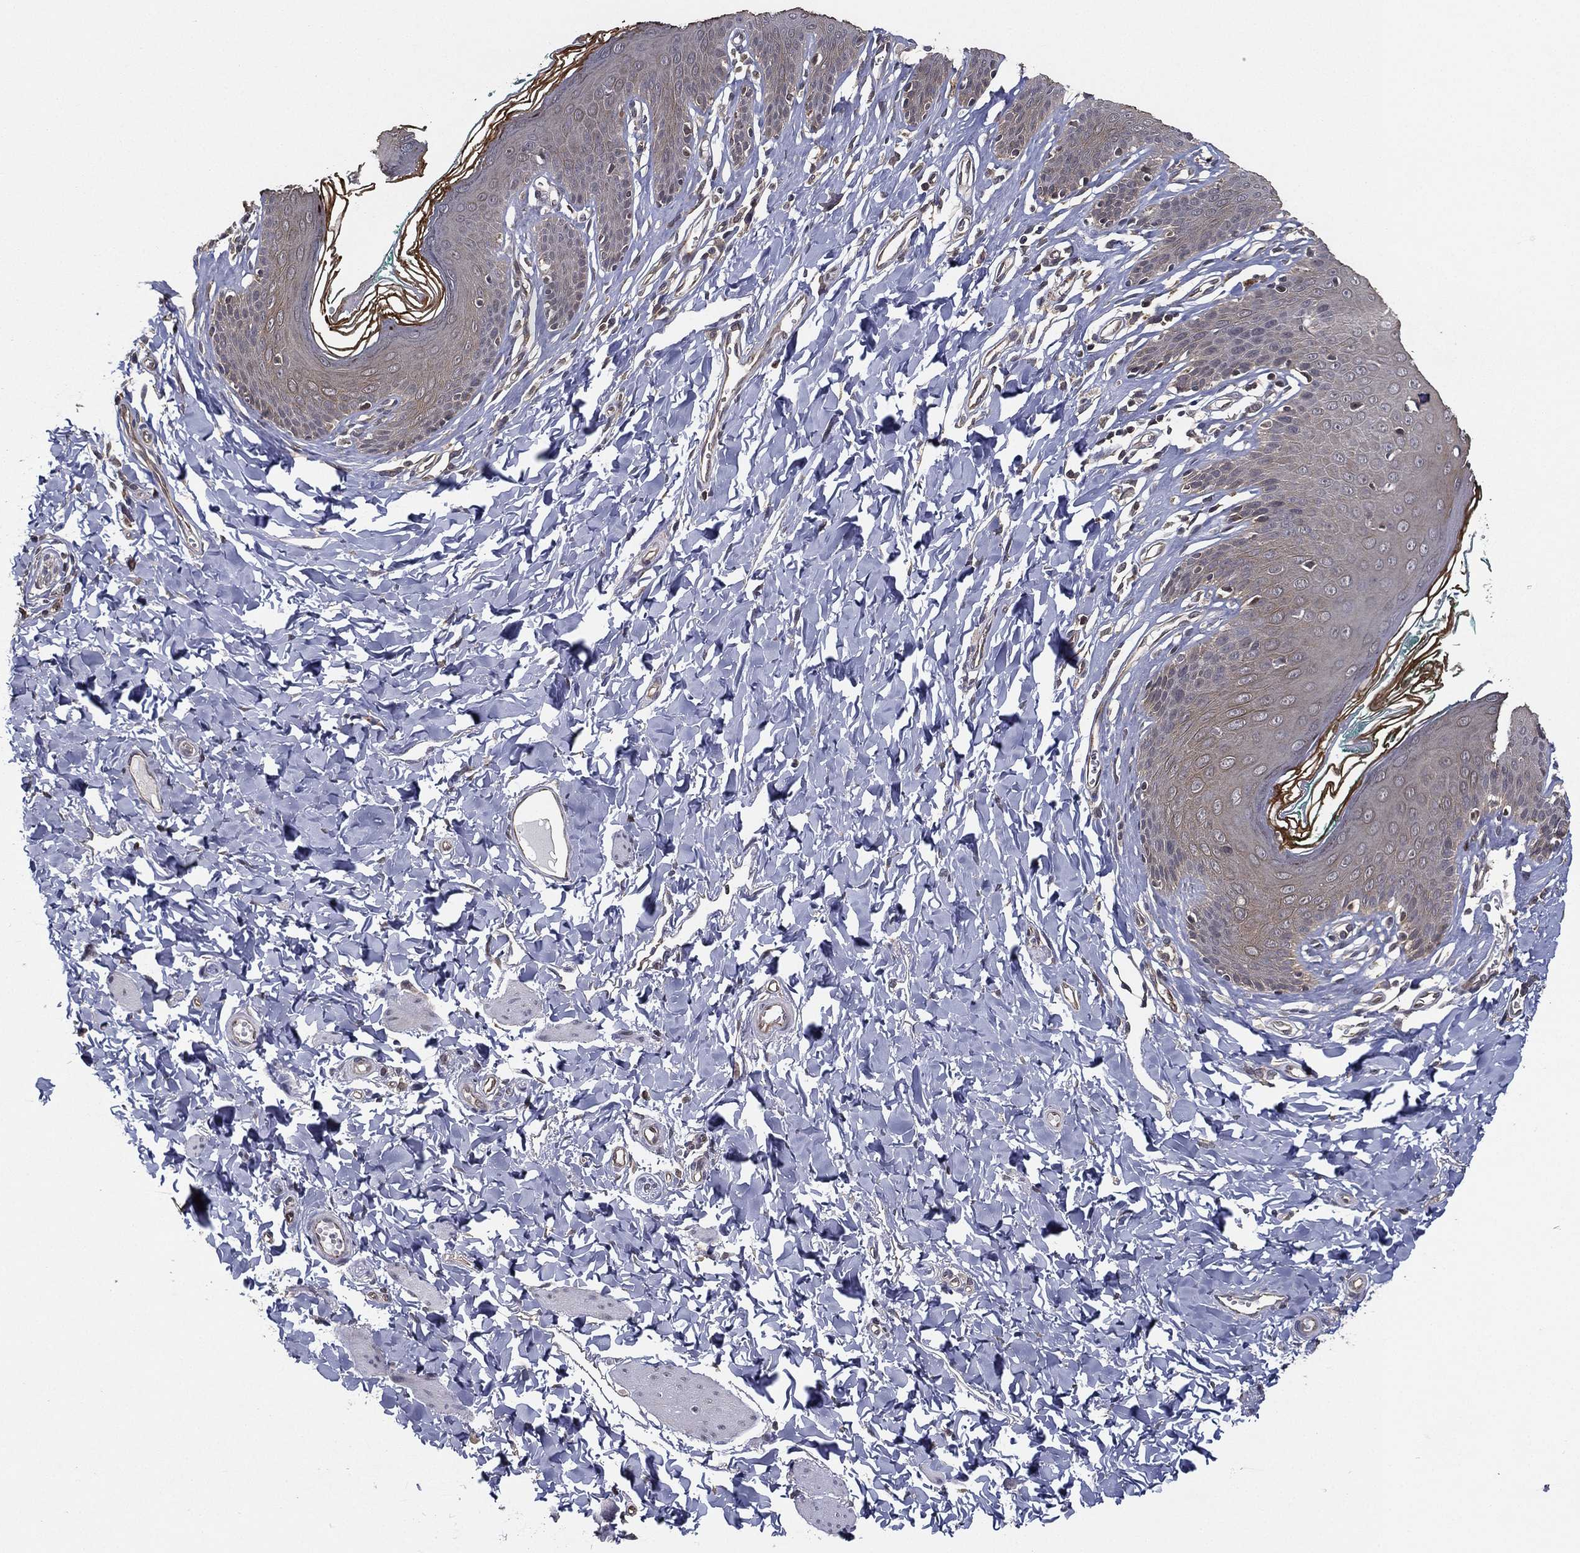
{"staining": {"intensity": "strong", "quantity": "<25%", "location": "cytoplasmic/membranous"}, "tissue": "skin", "cell_type": "Epidermal cells", "image_type": "normal", "snomed": [{"axis": "morphology", "description": "Normal tissue, NOS"}, {"axis": "topography", "description": "Vulva"}], "caption": "This image exhibits IHC staining of benign human skin, with medium strong cytoplasmic/membranous staining in approximately <25% of epidermal cells.", "gene": "UACA", "patient": {"sex": "female", "age": 66}}